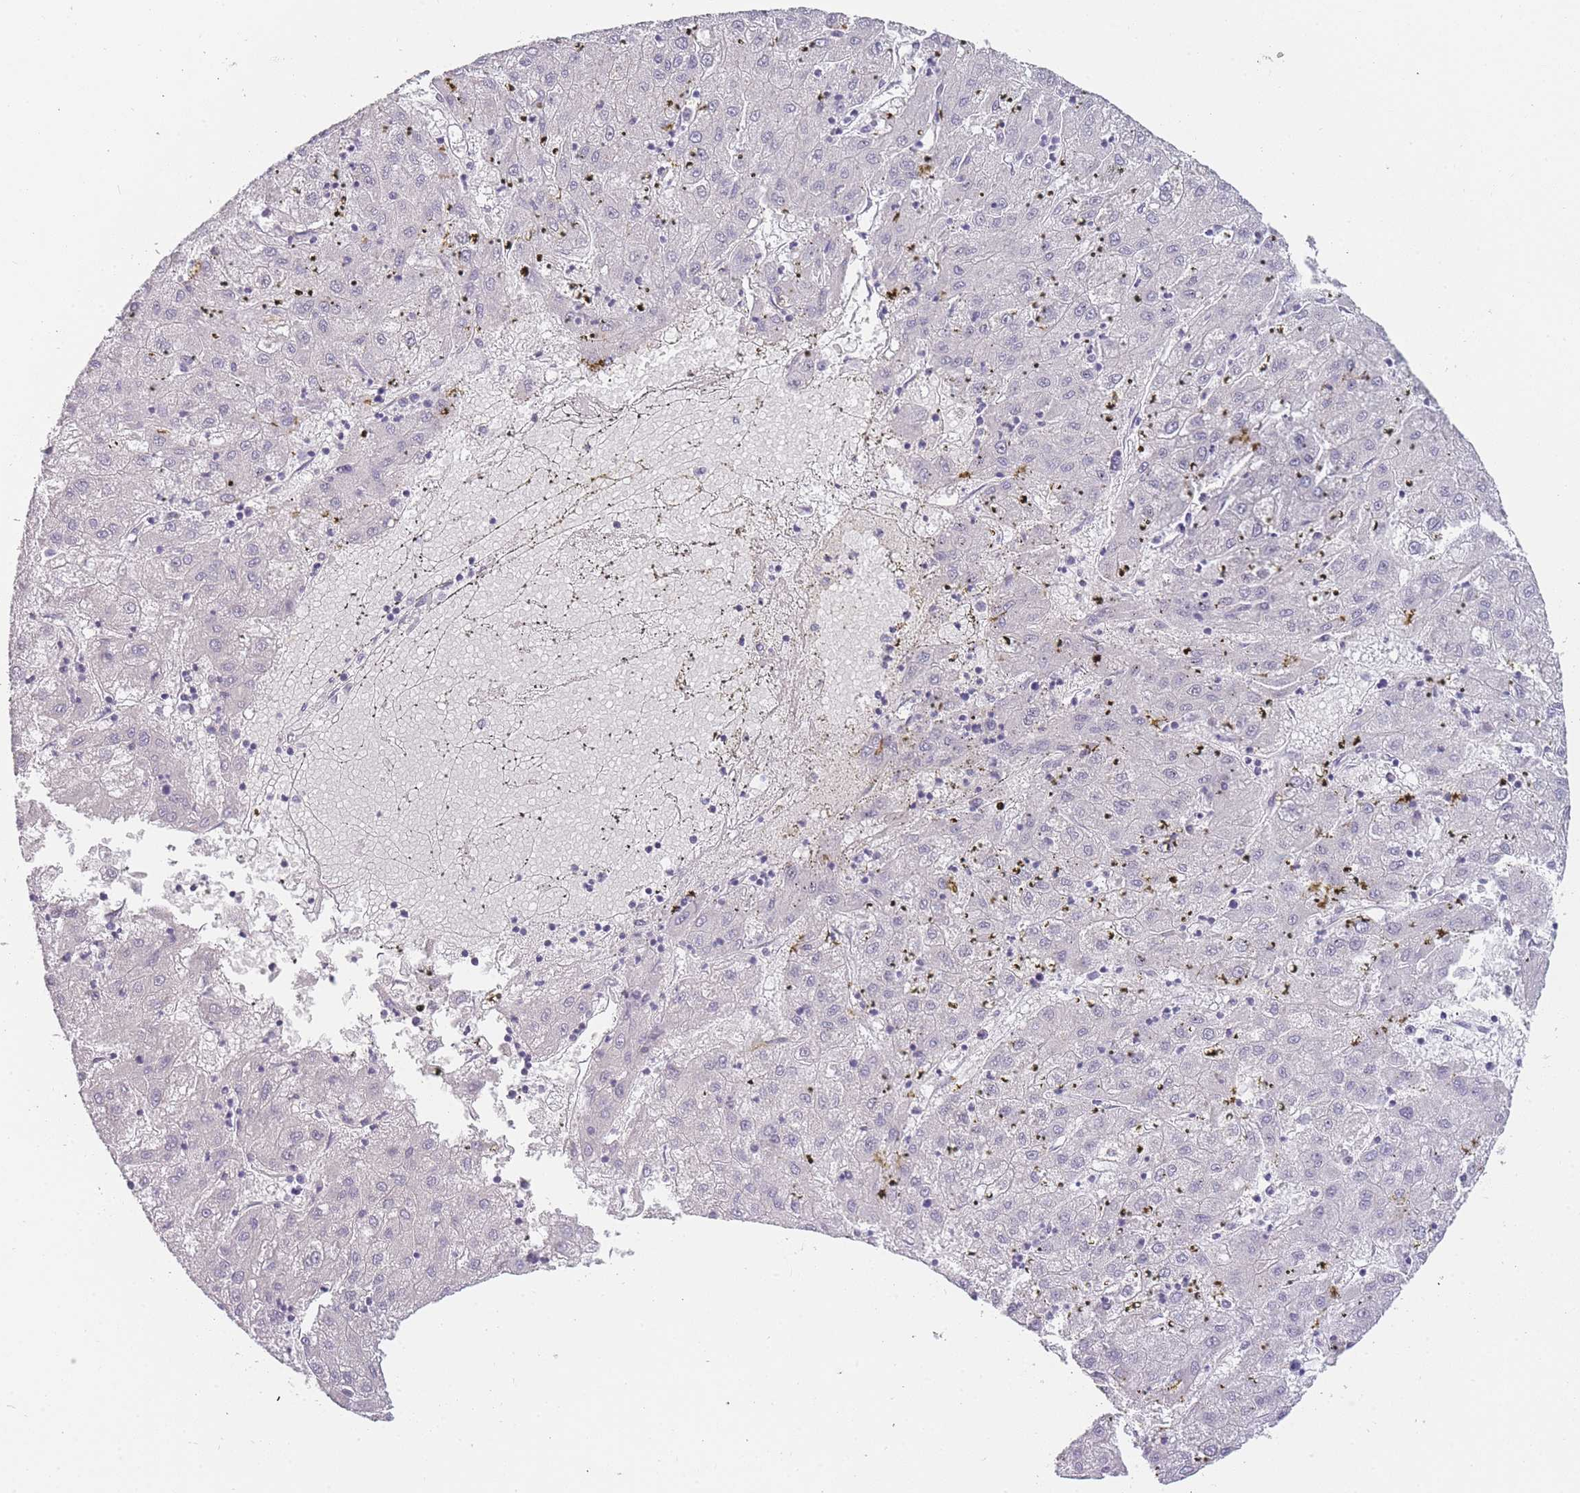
{"staining": {"intensity": "negative", "quantity": "none", "location": "none"}, "tissue": "liver cancer", "cell_type": "Tumor cells", "image_type": "cancer", "snomed": [{"axis": "morphology", "description": "Carcinoma, Hepatocellular, NOS"}, {"axis": "topography", "description": "Liver"}], "caption": "The IHC histopathology image has no significant staining in tumor cells of liver cancer tissue.", "gene": "INS", "patient": {"sex": "male", "age": 72}}